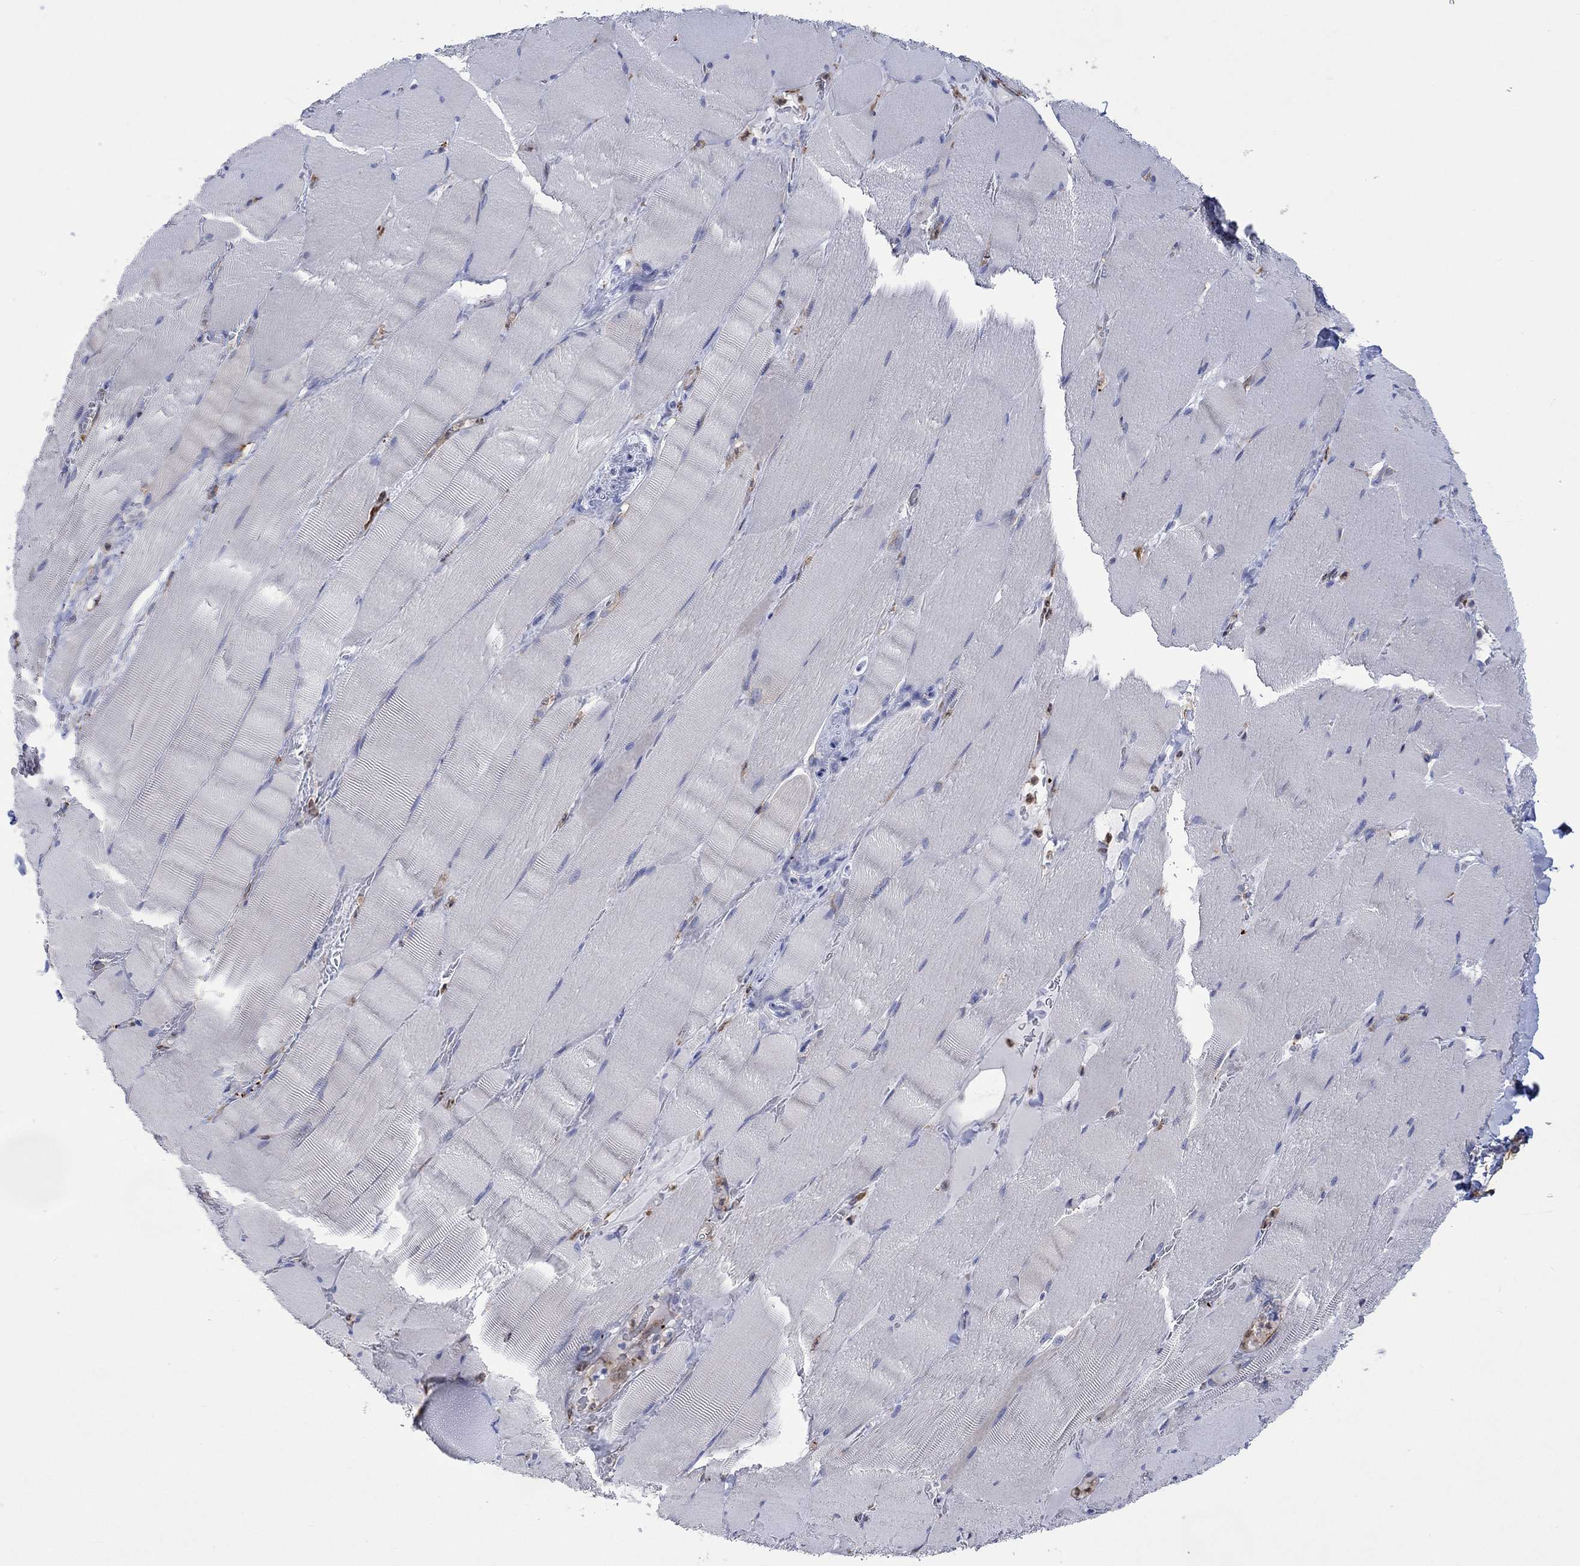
{"staining": {"intensity": "negative", "quantity": "none", "location": "none"}, "tissue": "skeletal muscle", "cell_type": "Myocytes", "image_type": "normal", "snomed": [{"axis": "morphology", "description": "Normal tissue, NOS"}, {"axis": "topography", "description": "Skeletal muscle"}], "caption": "Myocytes show no significant protein positivity in unremarkable skeletal muscle.", "gene": "TGM2", "patient": {"sex": "male", "age": 56}}